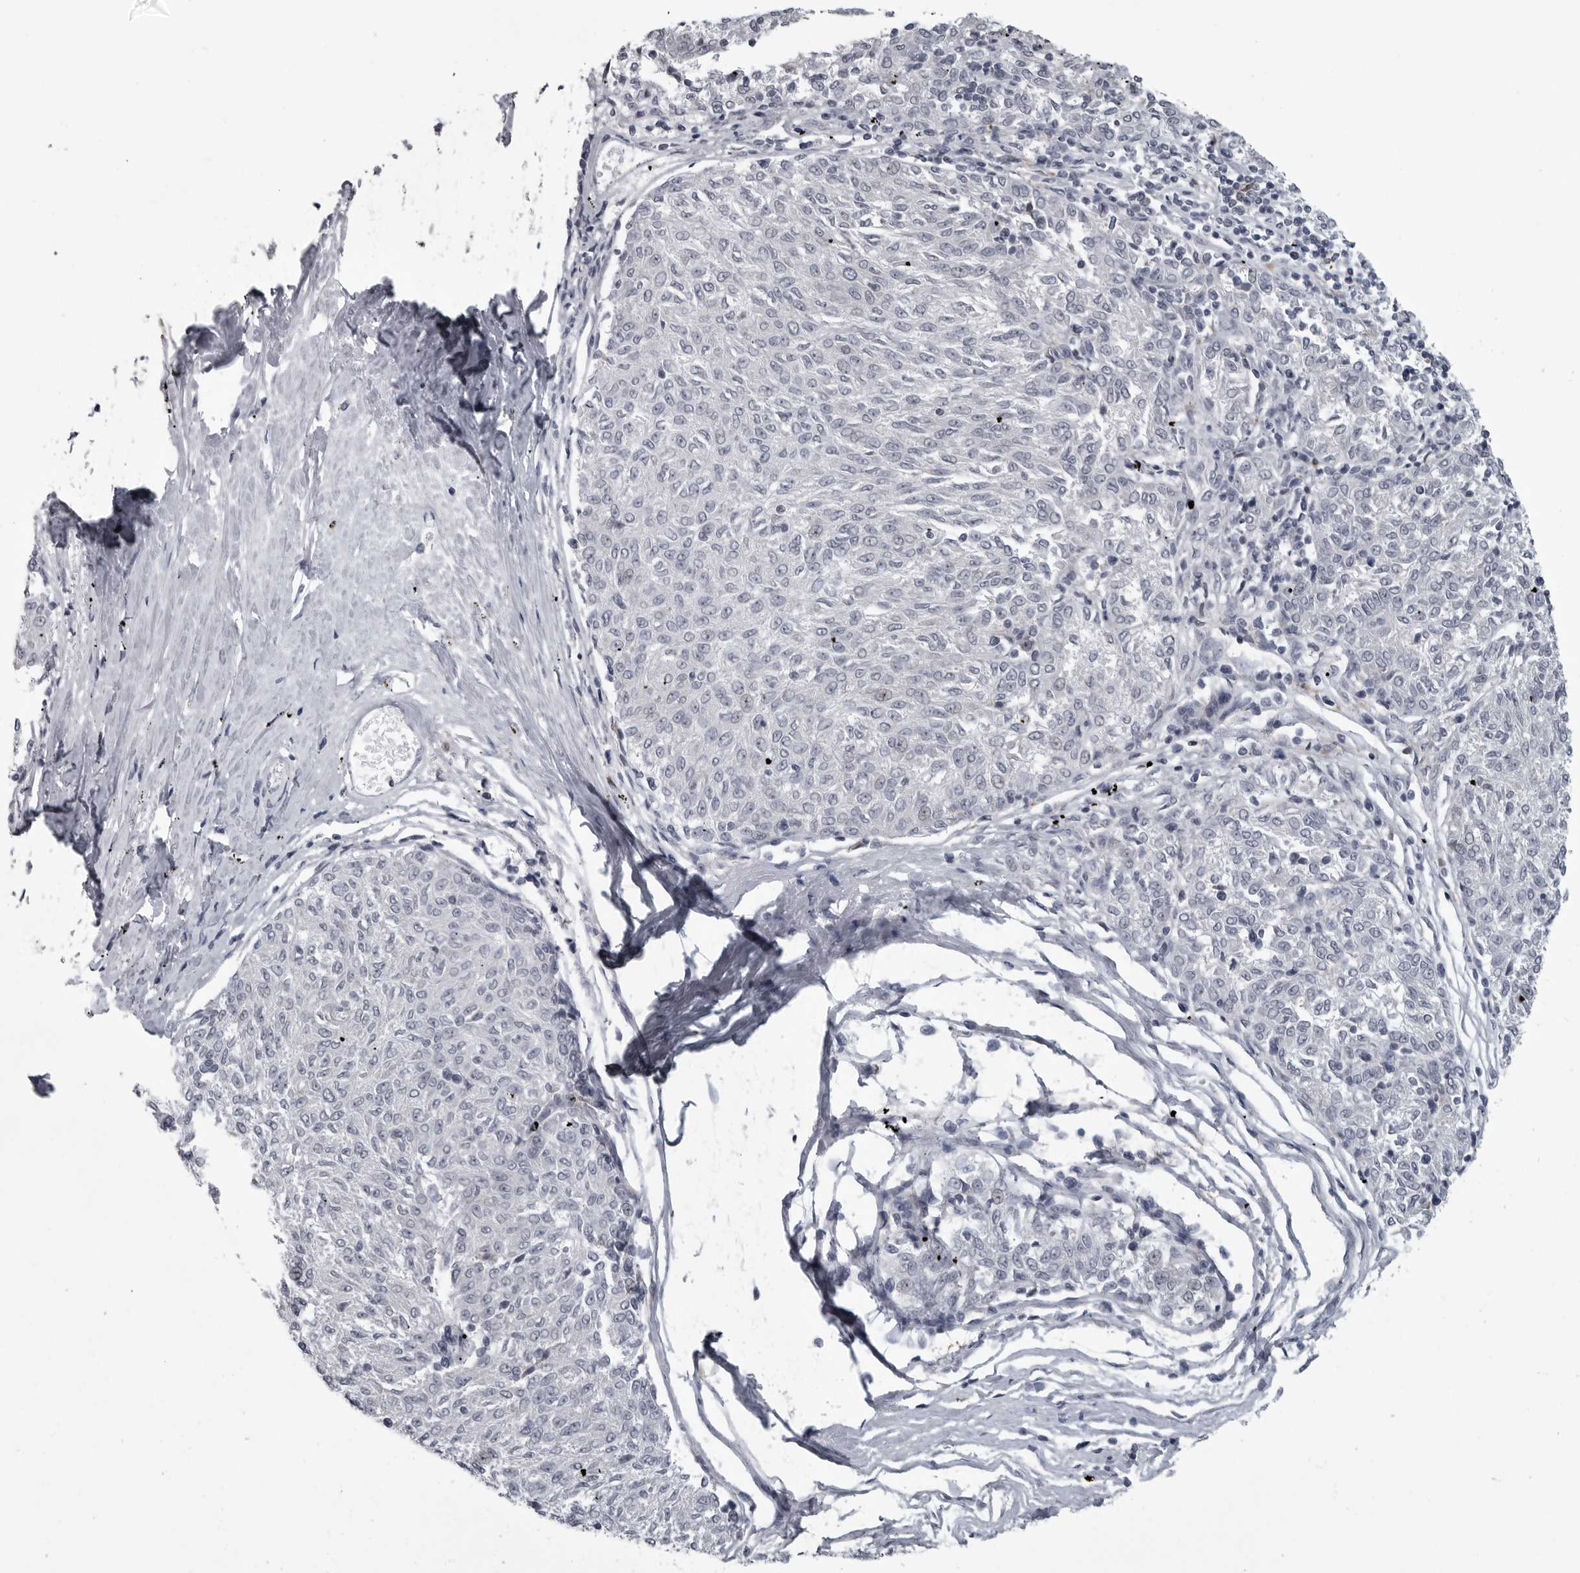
{"staining": {"intensity": "negative", "quantity": "none", "location": "none"}, "tissue": "melanoma", "cell_type": "Tumor cells", "image_type": "cancer", "snomed": [{"axis": "morphology", "description": "Malignant melanoma, NOS"}, {"axis": "topography", "description": "Skin"}], "caption": "The photomicrograph reveals no significant positivity in tumor cells of malignant melanoma. Brightfield microscopy of immunohistochemistry (IHC) stained with DAB (3,3'-diaminobenzidine) (brown) and hematoxylin (blue), captured at high magnification.", "gene": "LYSMD1", "patient": {"sex": "female", "age": 72}}